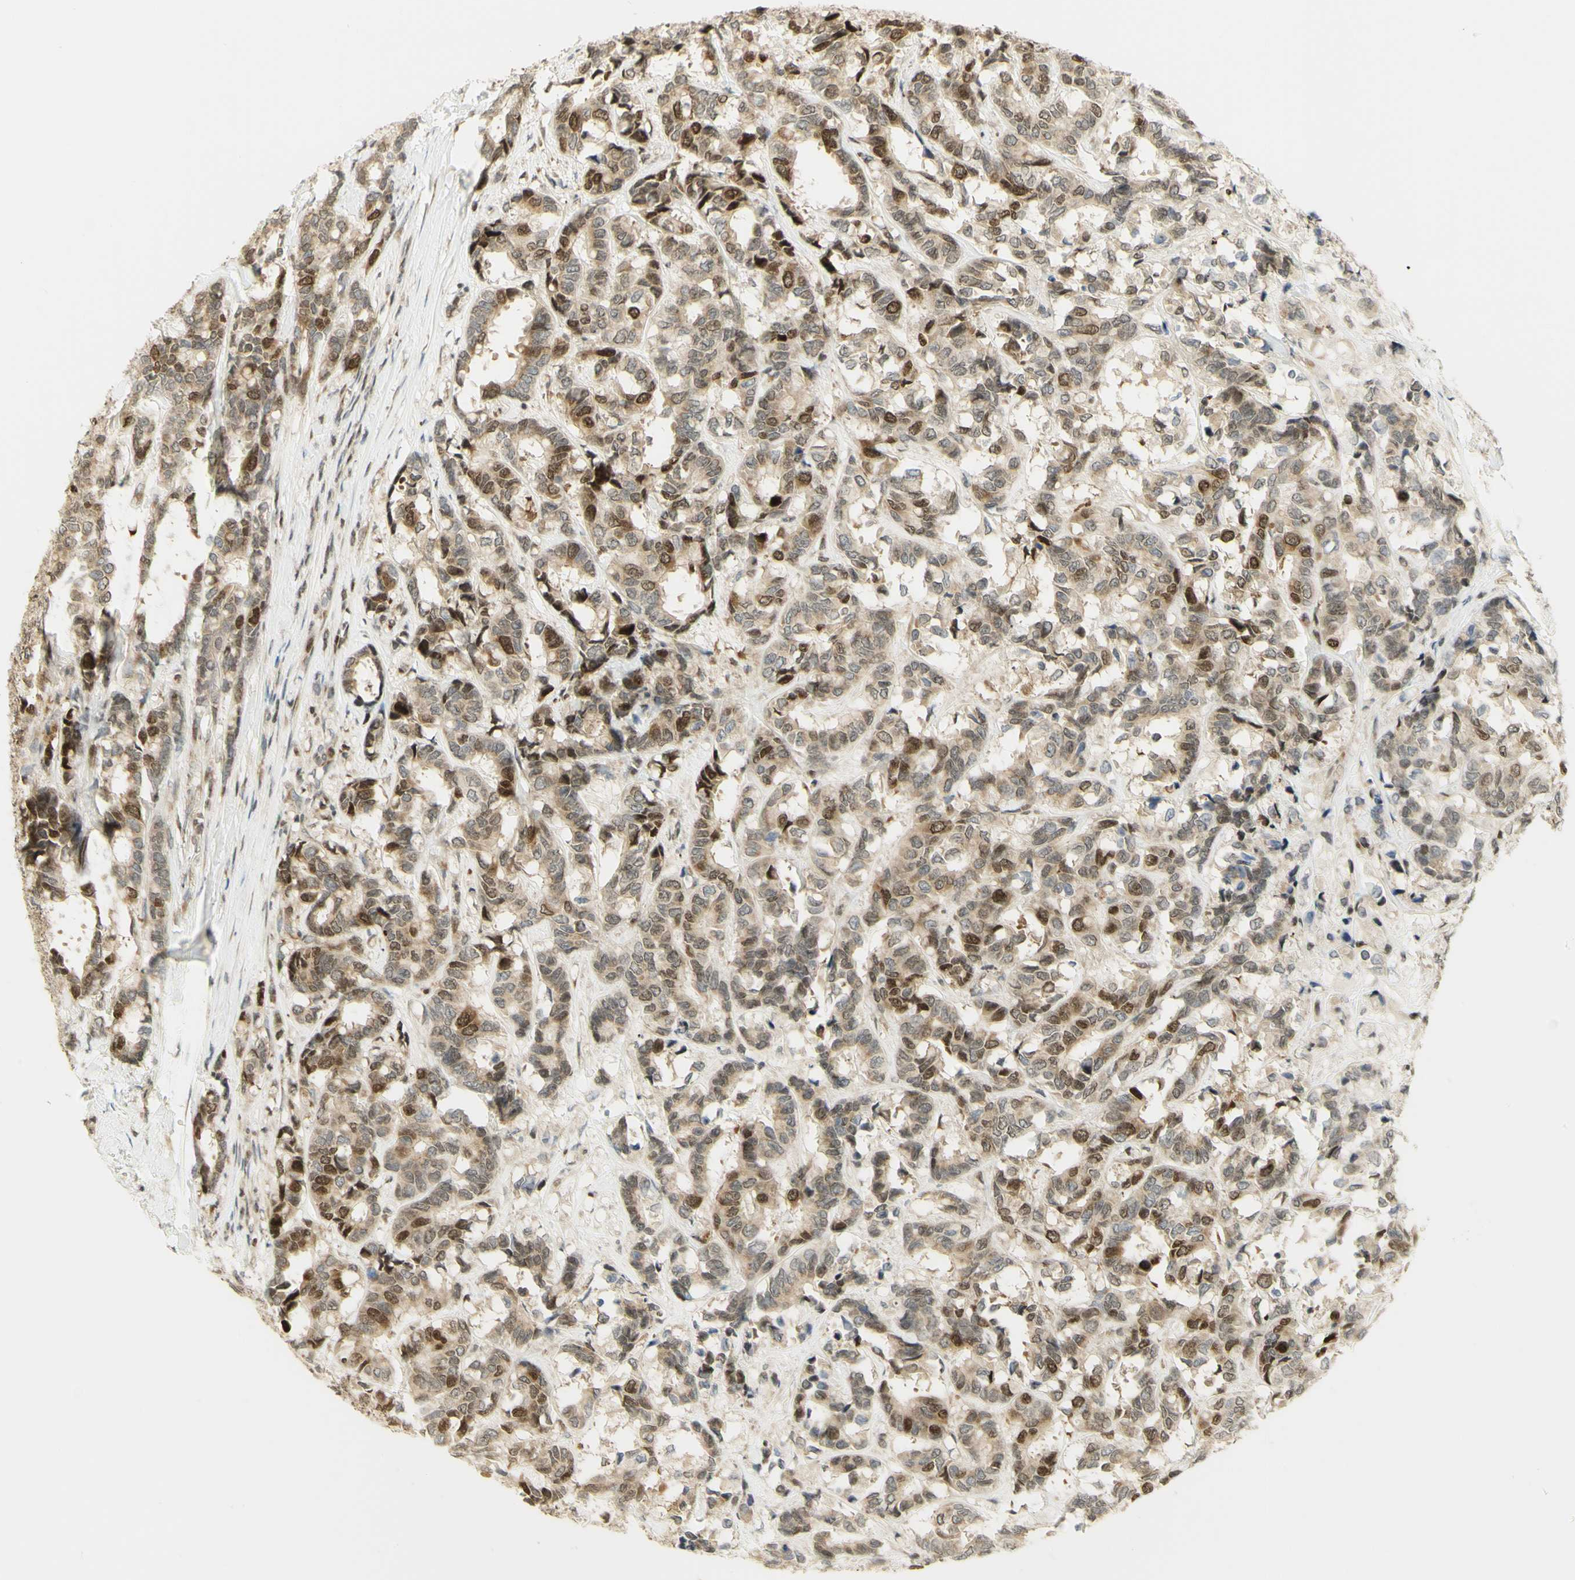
{"staining": {"intensity": "strong", "quantity": "<25%", "location": "cytoplasmic/membranous,nuclear"}, "tissue": "breast cancer", "cell_type": "Tumor cells", "image_type": "cancer", "snomed": [{"axis": "morphology", "description": "Duct carcinoma"}, {"axis": "topography", "description": "Breast"}], "caption": "Tumor cells display medium levels of strong cytoplasmic/membranous and nuclear staining in approximately <25% of cells in human infiltrating ductal carcinoma (breast). (Brightfield microscopy of DAB IHC at high magnification).", "gene": "KIF11", "patient": {"sex": "female", "age": 87}}